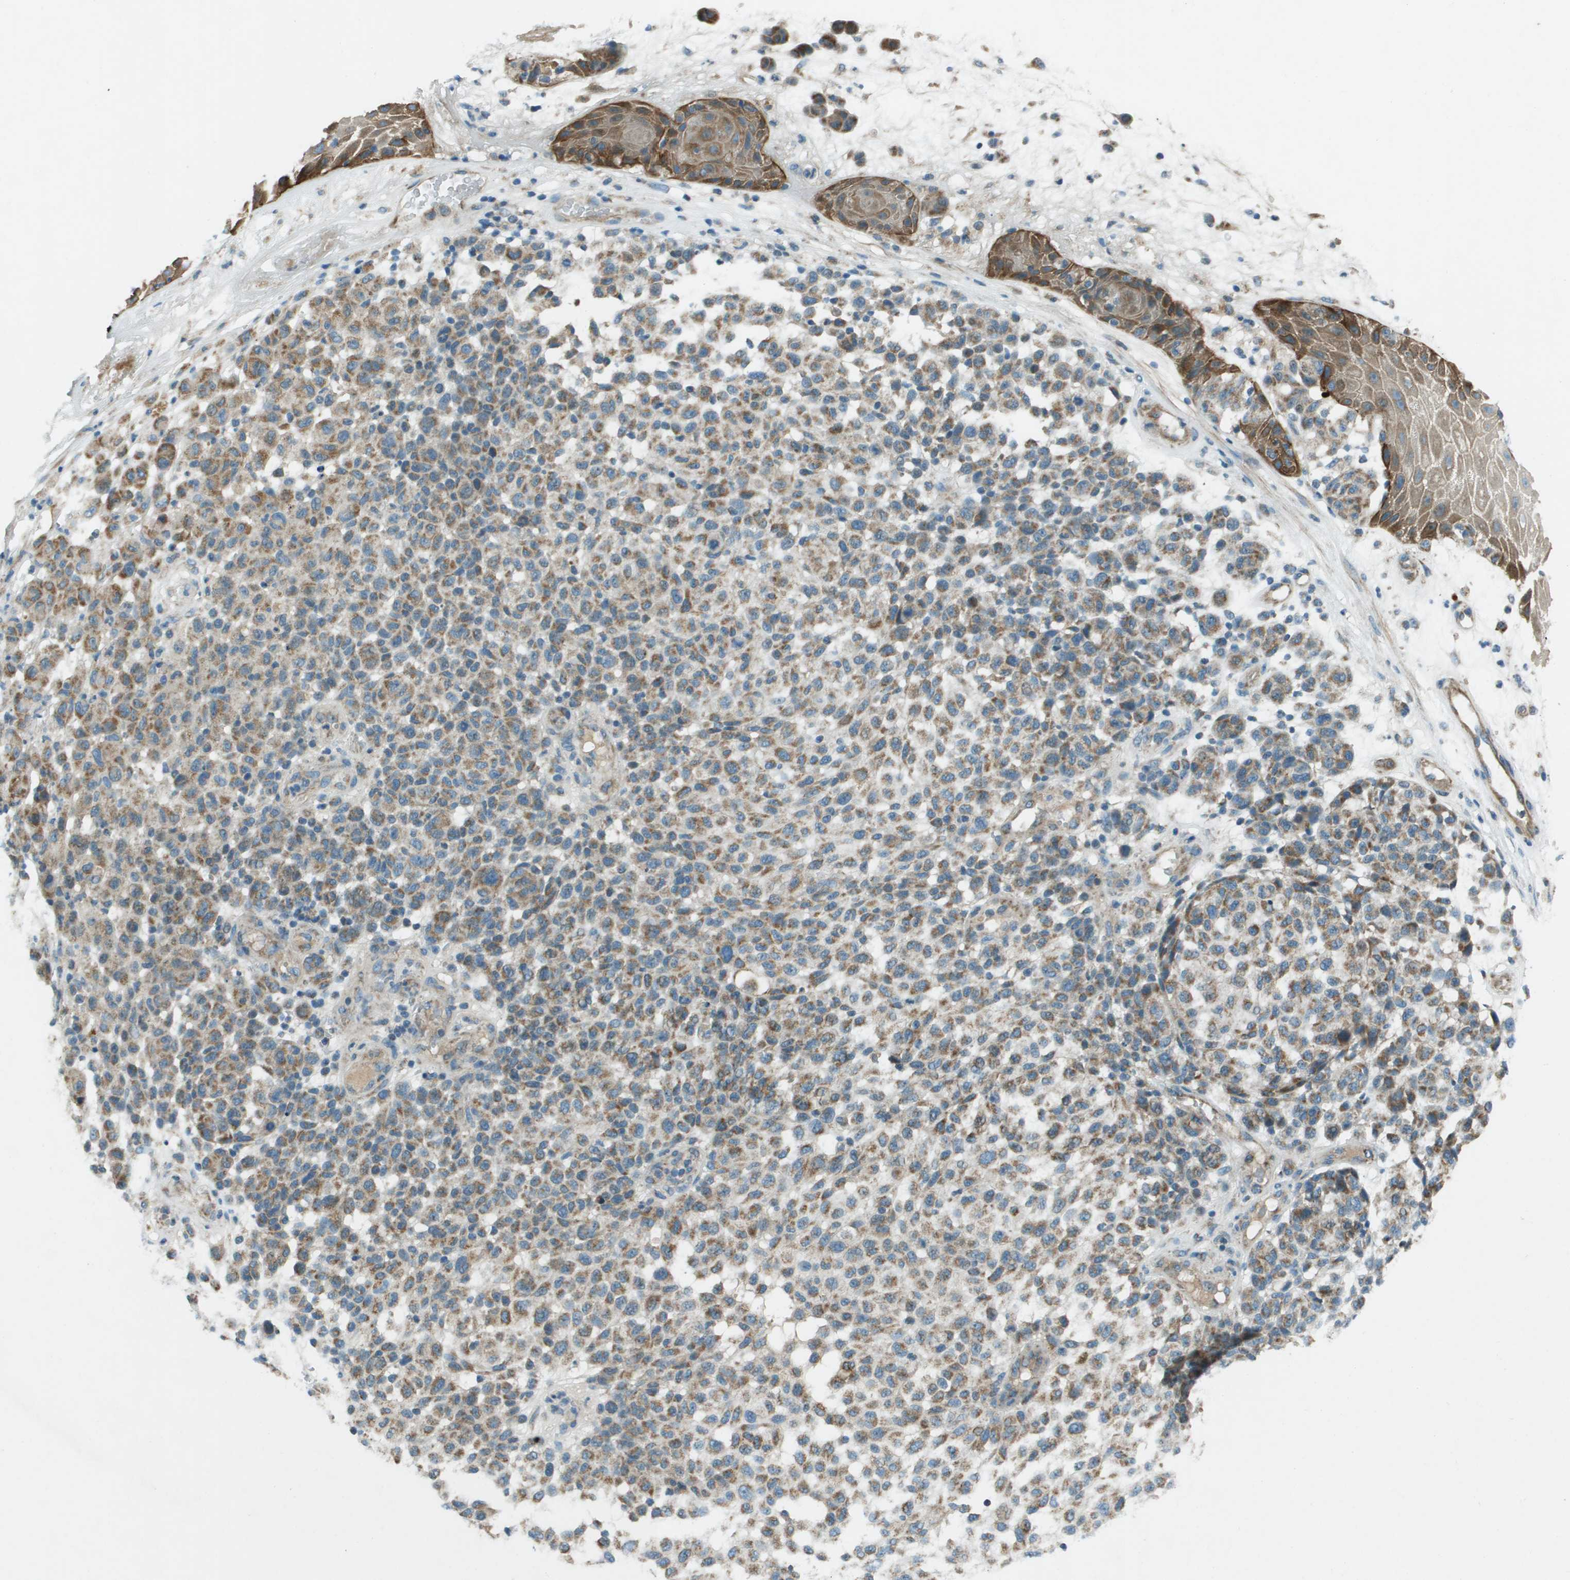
{"staining": {"intensity": "moderate", "quantity": ">75%", "location": "cytoplasmic/membranous"}, "tissue": "melanoma", "cell_type": "Tumor cells", "image_type": "cancer", "snomed": [{"axis": "morphology", "description": "Malignant melanoma, NOS"}, {"axis": "topography", "description": "Skin"}], "caption": "This photomicrograph demonstrates malignant melanoma stained with immunohistochemistry (IHC) to label a protein in brown. The cytoplasmic/membranous of tumor cells show moderate positivity for the protein. Nuclei are counter-stained blue.", "gene": "MIGA1", "patient": {"sex": "male", "age": 59}}